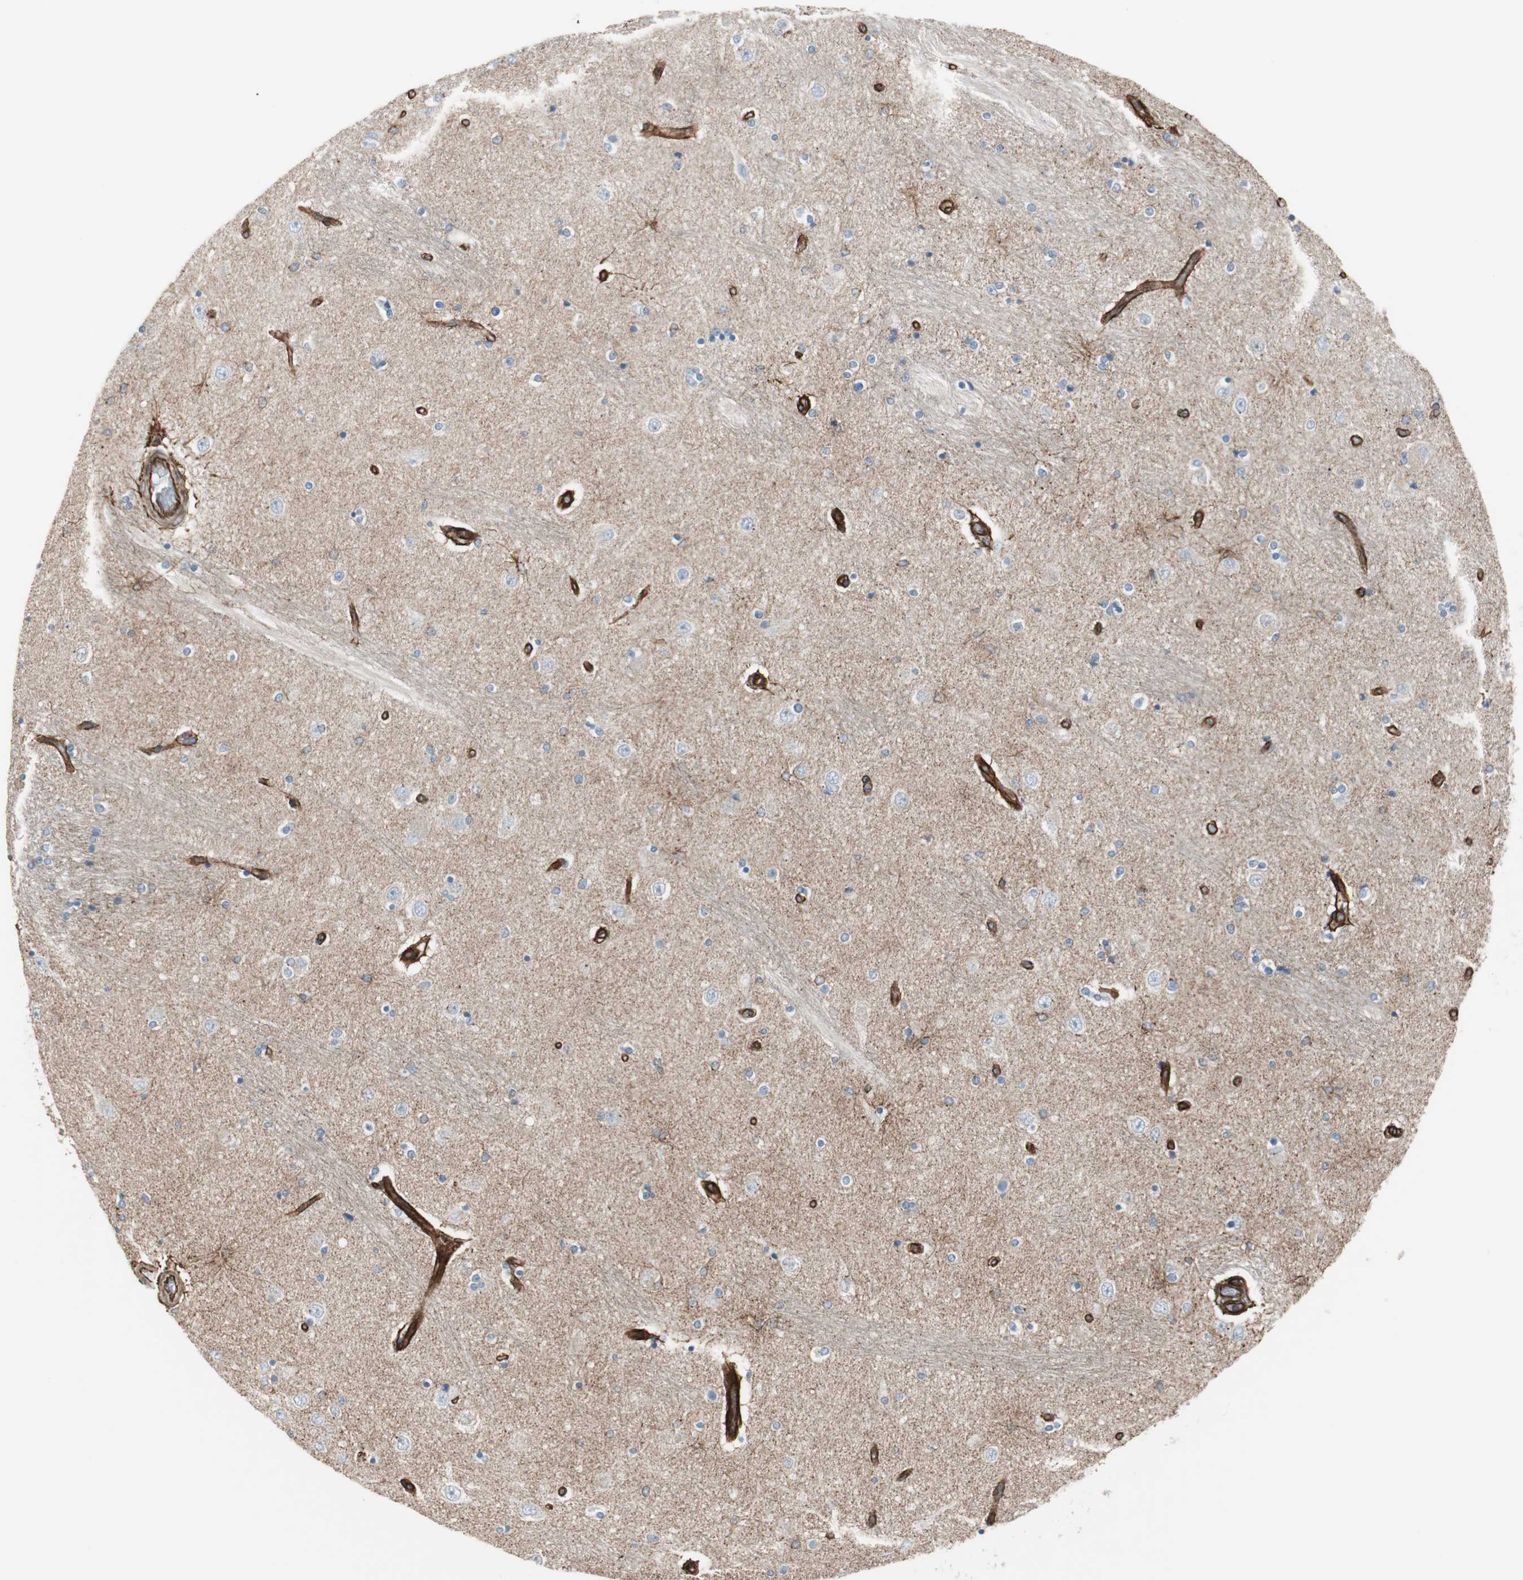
{"staining": {"intensity": "strong", "quantity": "<25%", "location": "cytoplasmic/membranous"}, "tissue": "hippocampus", "cell_type": "Glial cells", "image_type": "normal", "snomed": [{"axis": "morphology", "description": "Normal tissue, NOS"}, {"axis": "topography", "description": "Hippocampus"}], "caption": "IHC of unremarkable human hippocampus reveals medium levels of strong cytoplasmic/membranous expression in about <25% of glial cells.", "gene": "TCTA", "patient": {"sex": "female", "age": 54}}